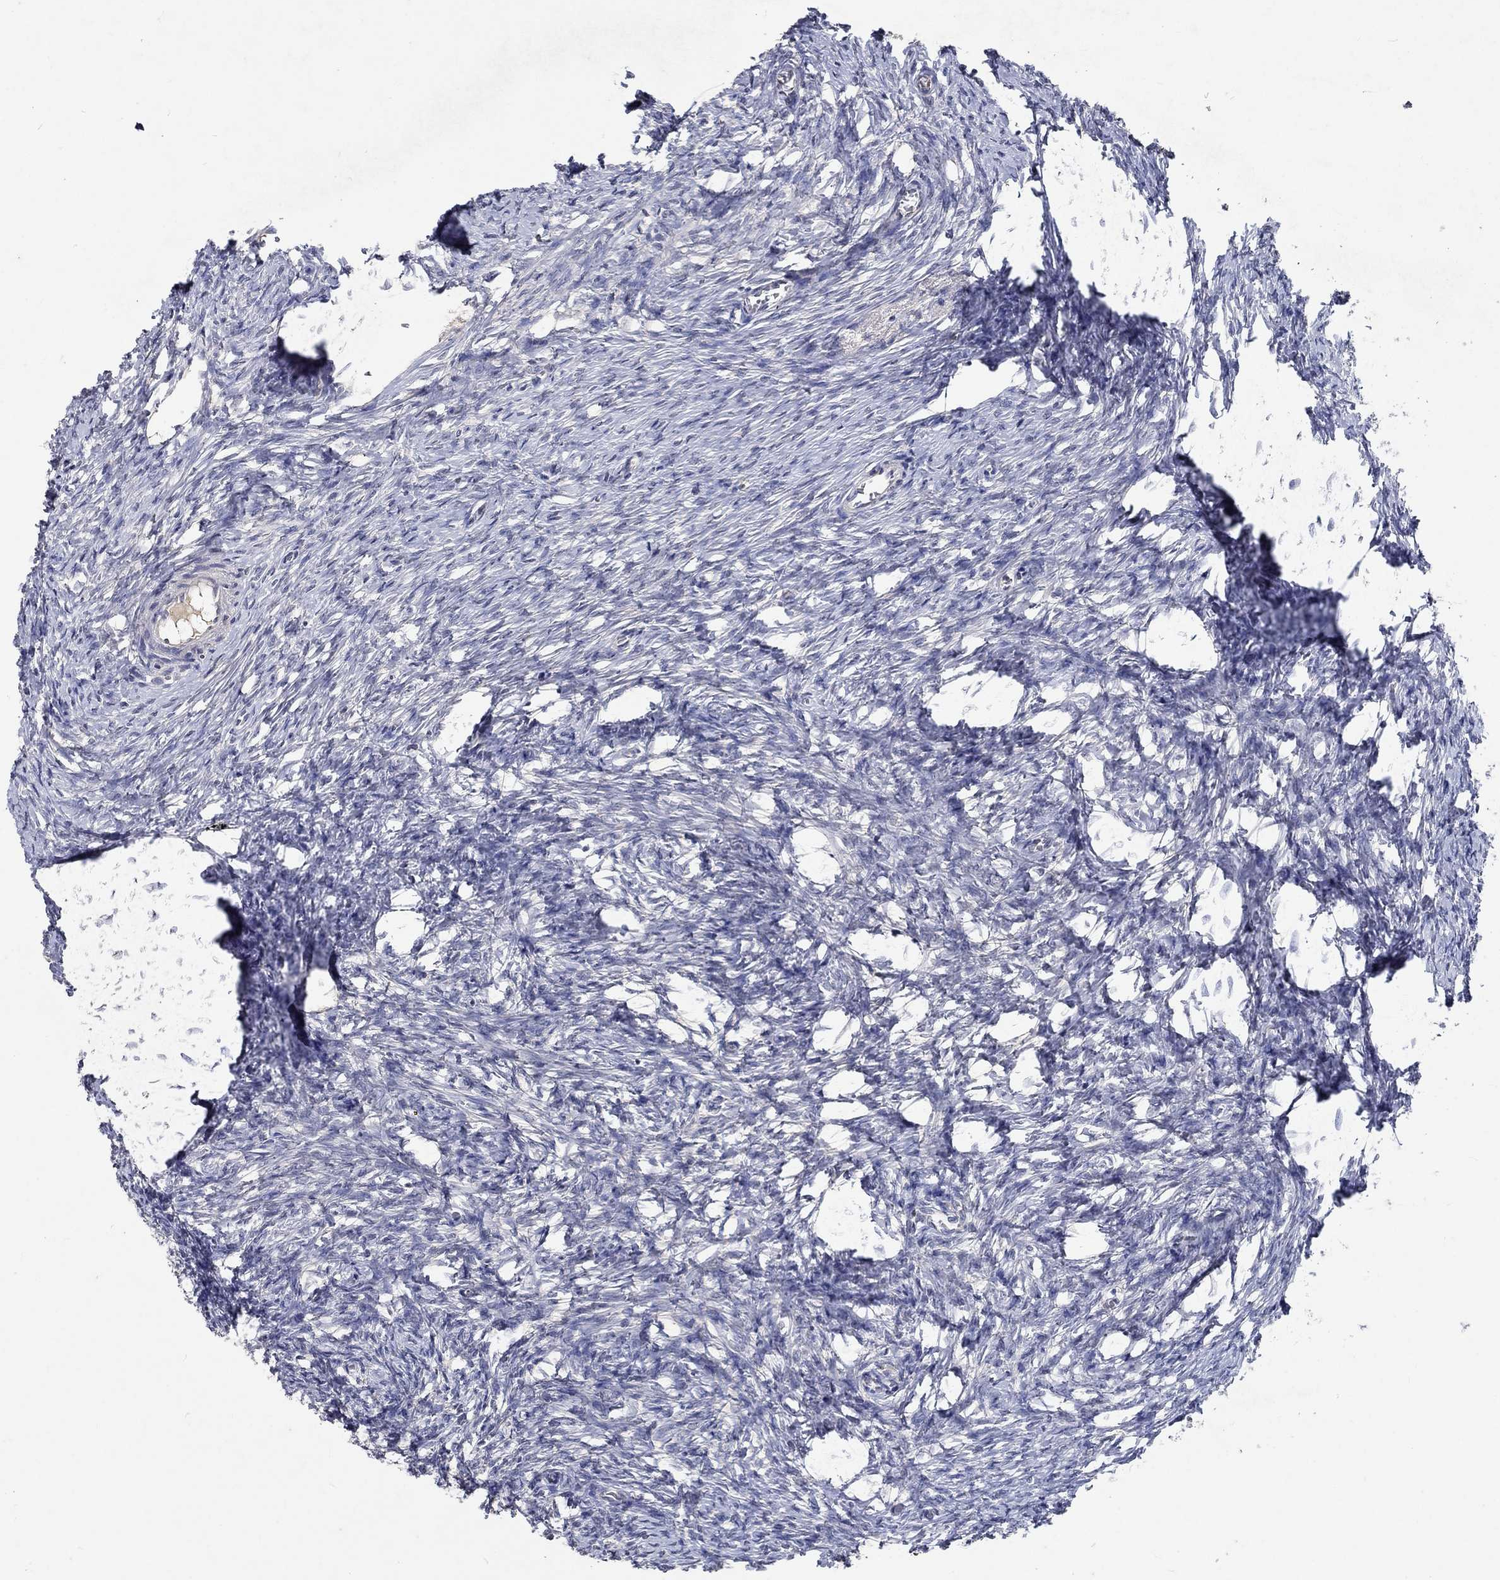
{"staining": {"intensity": "negative", "quantity": "none", "location": "none"}, "tissue": "ovary", "cell_type": "Follicle cells", "image_type": "normal", "snomed": [{"axis": "morphology", "description": "Normal tissue, NOS"}, {"axis": "topography", "description": "Ovary"}], "caption": "Immunohistochemistry (IHC) micrograph of normal ovary stained for a protein (brown), which displays no positivity in follicle cells.", "gene": "TMEM169", "patient": {"sex": "female", "age": 39}}